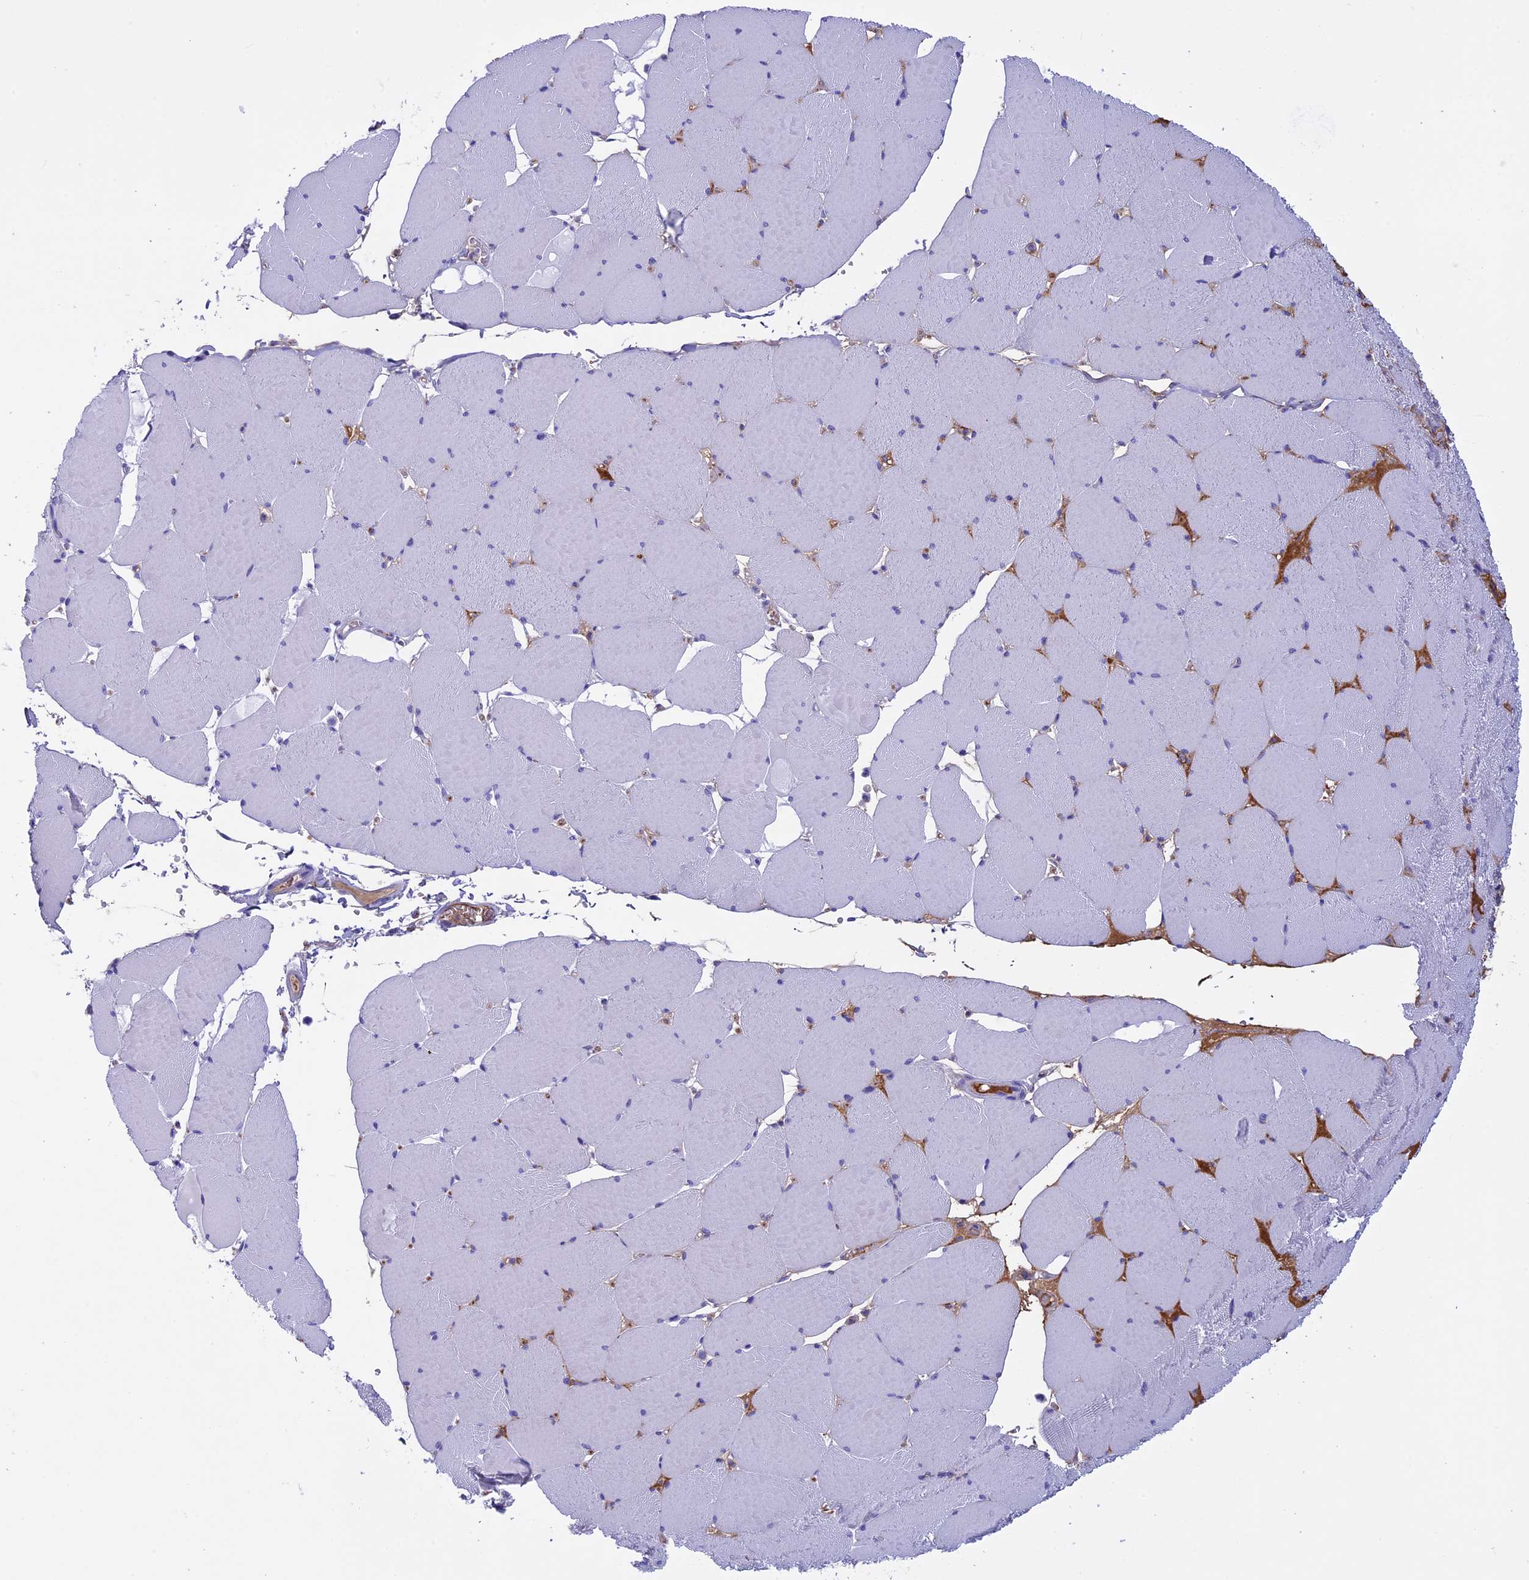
{"staining": {"intensity": "negative", "quantity": "none", "location": "none"}, "tissue": "skeletal muscle", "cell_type": "Myocytes", "image_type": "normal", "snomed": [{"axis": "morphology", "description": "Normal tissue, NOS"}, {"axis": "topography", "description": "Skeletal muscle"}, {"axis": "topography", "description": "Head-Neck"}], "caption": "The image exhibits no staining of myocytes in unremarkable skeletal muscle.", "gene": "IGSF6", "patient": {"sex": "male", "age": 66}}